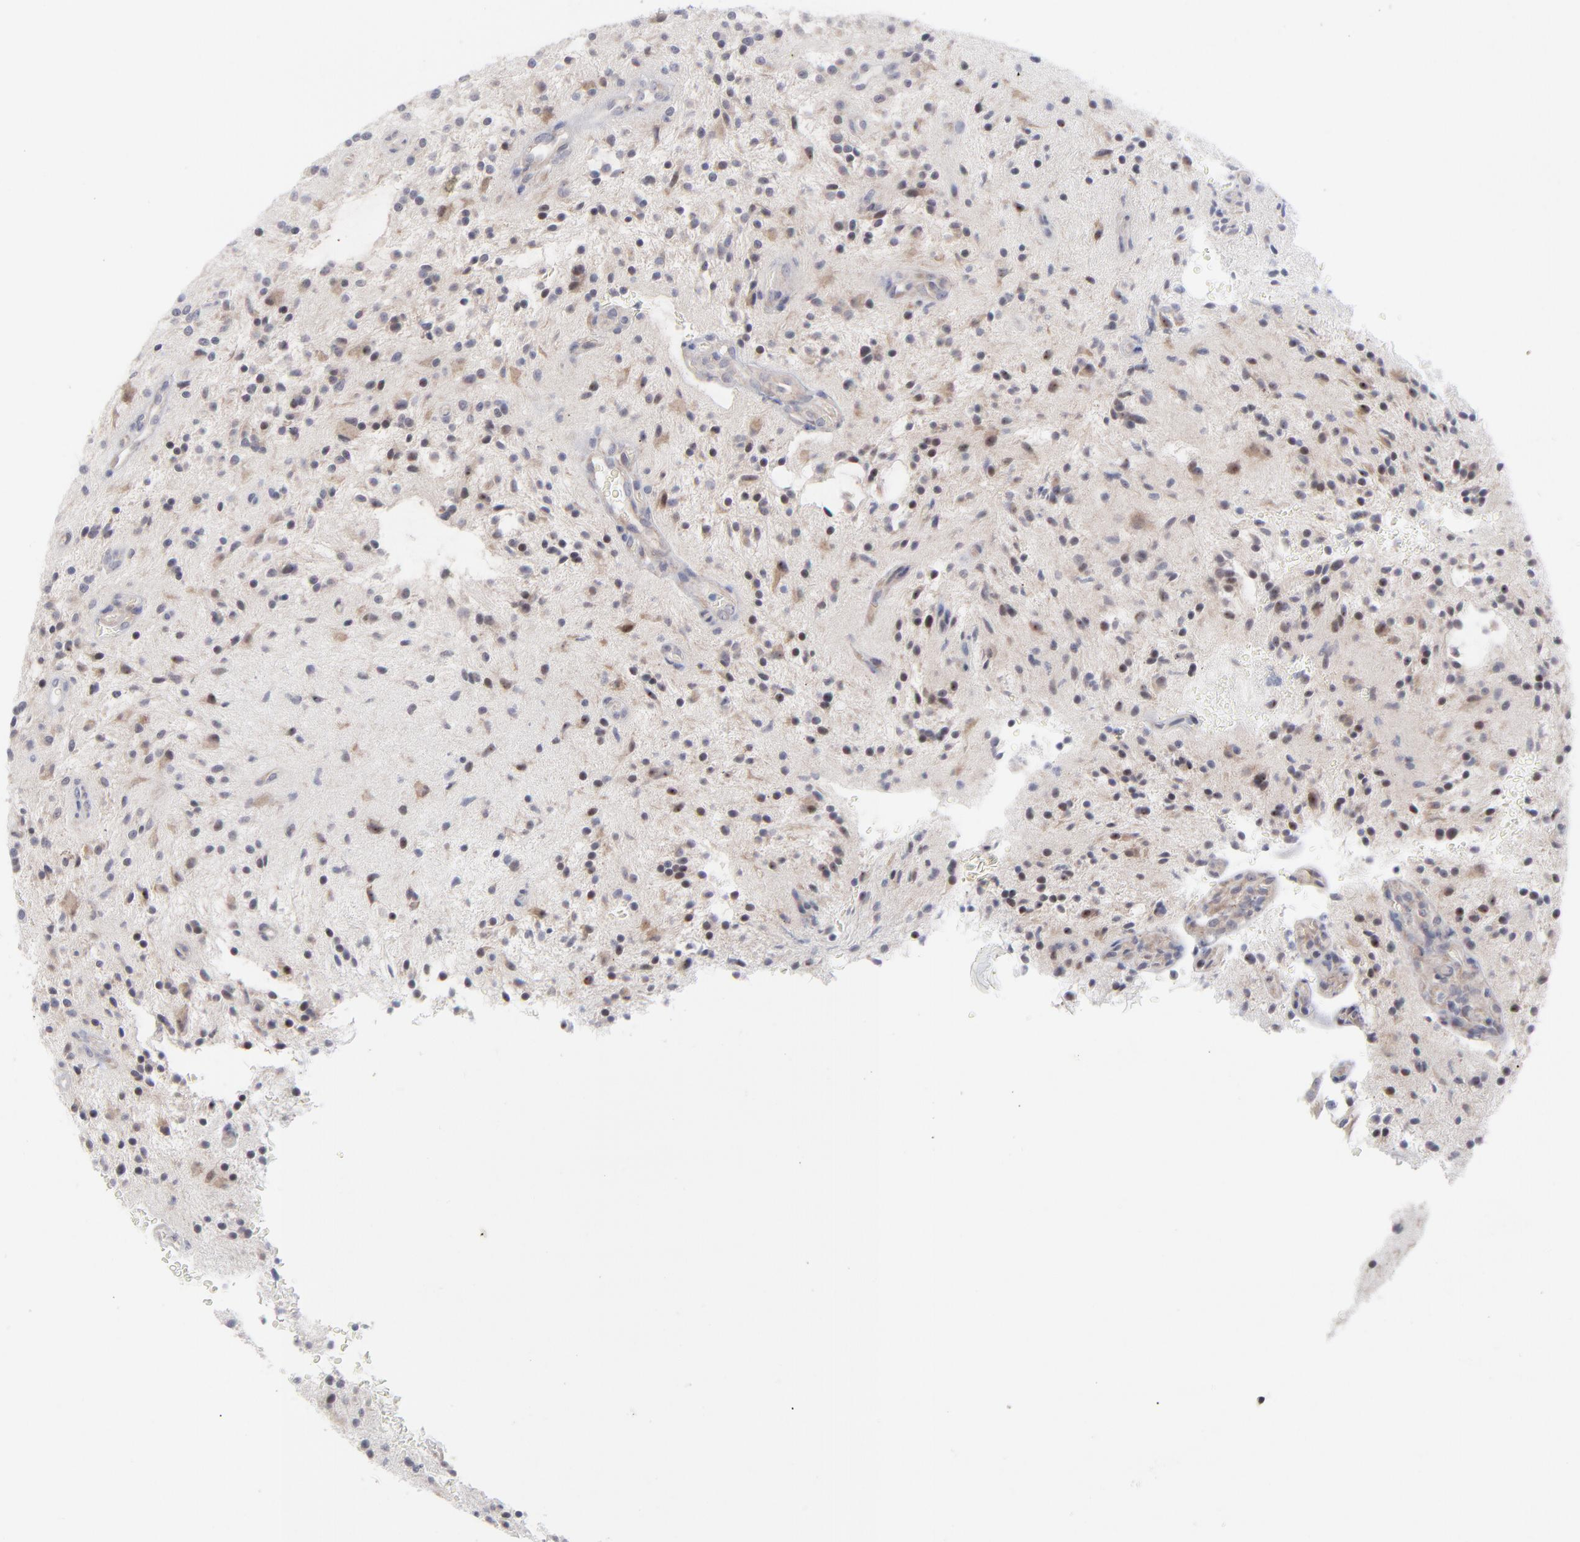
{"staining": {"intensity": "weak", "quantity": "<25%", "location": "cytoplasmic/membranous"}, "tissue": "glioma", "cell_type": "Tumor cells", "image_type": "cancer", "snomed": [{"axis": "morphology", "description": "Glioma, malignant, NOS"}, {"axis": "topography", "description": "Cerebellum"}], "caption": "Immunohistochemistry (IHC) photomicrograph of neoplastic tissue: human glioma (malignant) stained with DAB (3,3'-diaminobenzidine) displays no significant protein positivity in tumor cells.", "gene": "RPS24", "patient": {"sex": "female", "age": 10}}